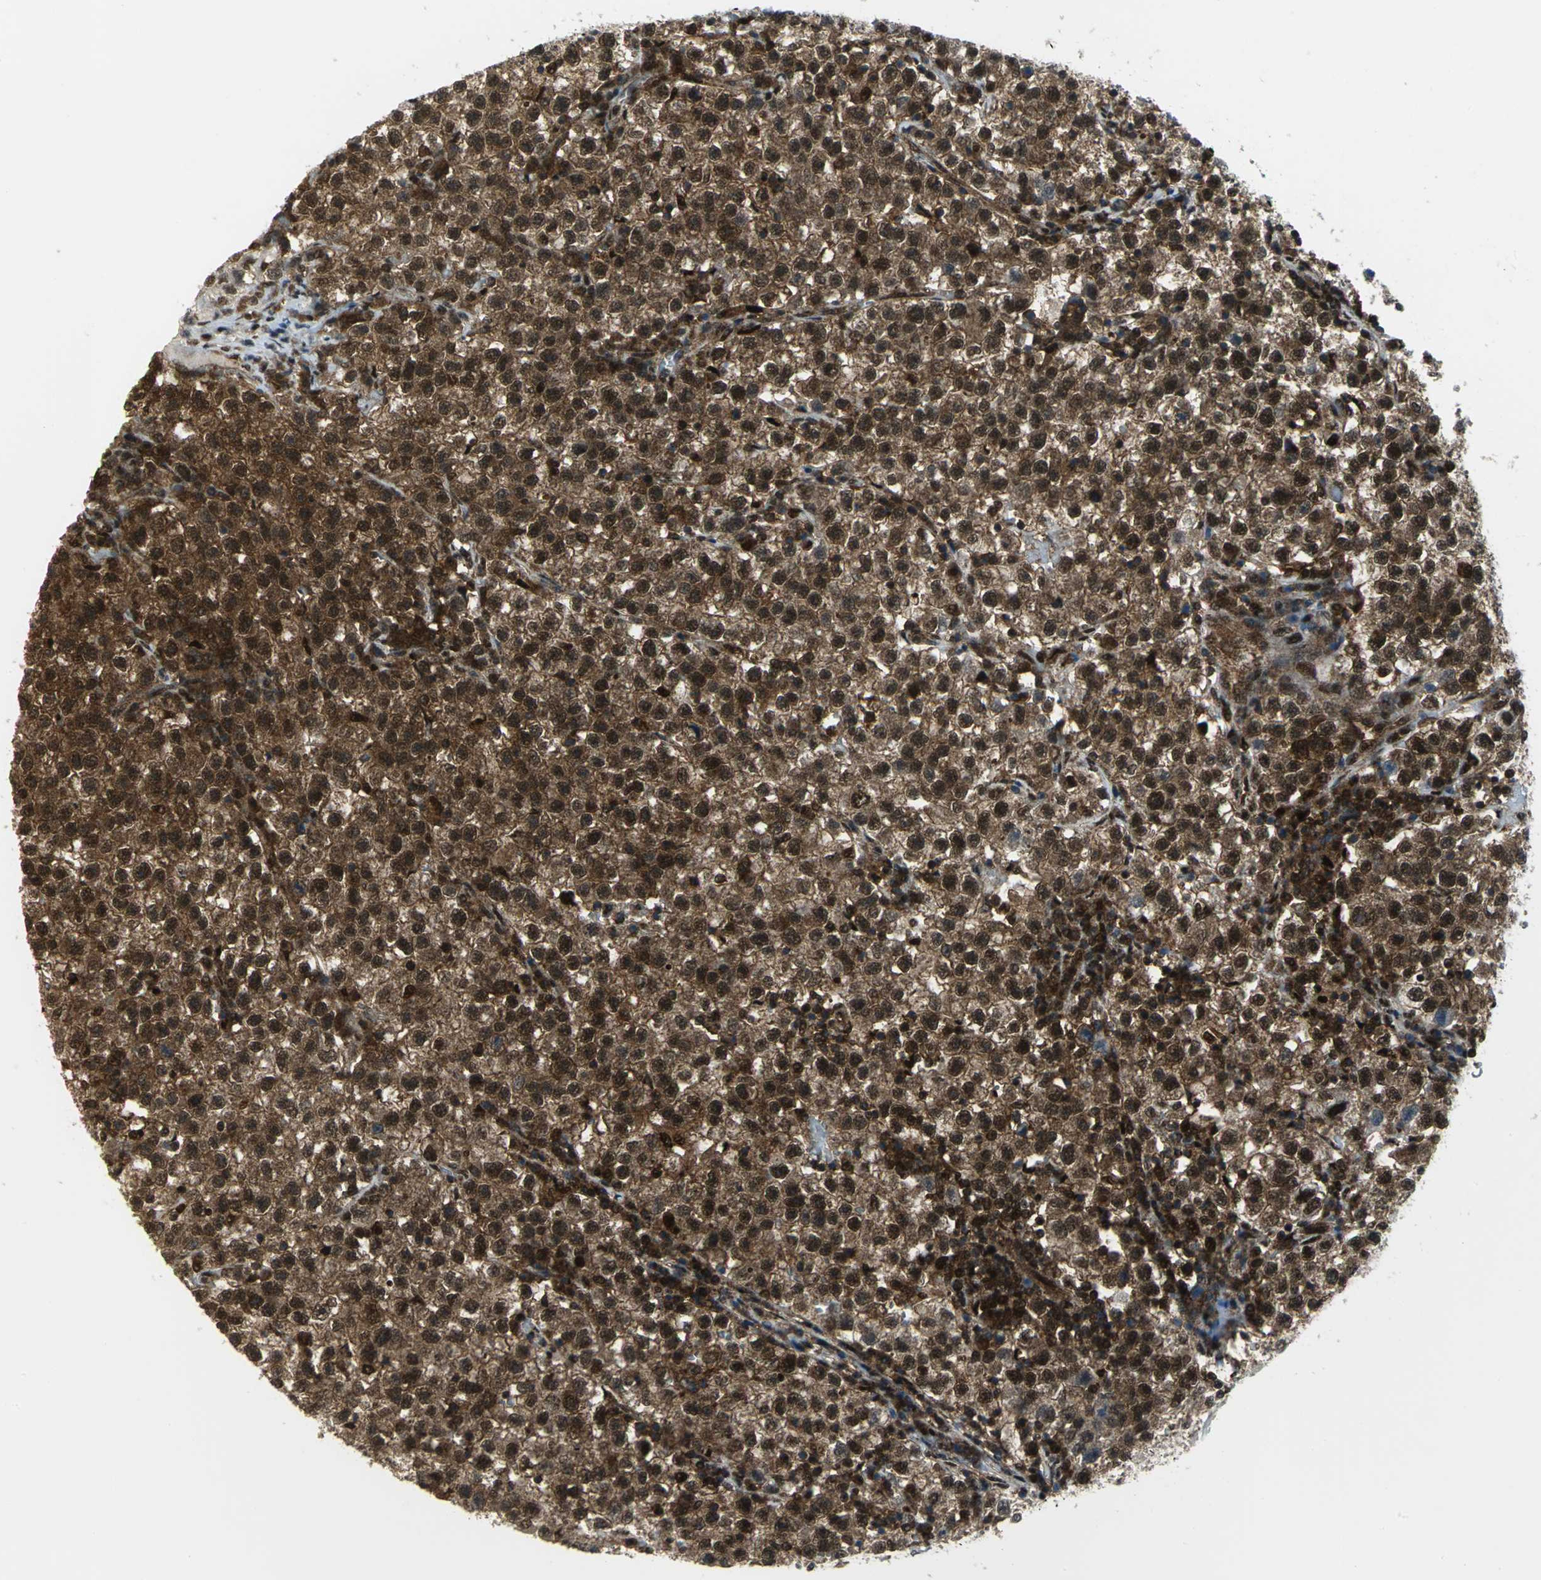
{"staining": {"intensity": "strong", "quantity": ">75%", "location": "cytoplasmic/membranous,nuclear"}, "tissue": "testis cancer", "cell_type": "Tumor cells", "image_type": "cancer", "snomed": [{"axis": "morphology", "description": "Seminoma, NOS"}, {"axis": "topography", "description": "Testis"}], "caption": "Strong cytoplasmic/membranous and nuclear protein positivity is present in about >75% of tumor cells in testis cancer (seminoma).", "gene": "PSMA4", "patient": {"sex": "male", "age": 22}}